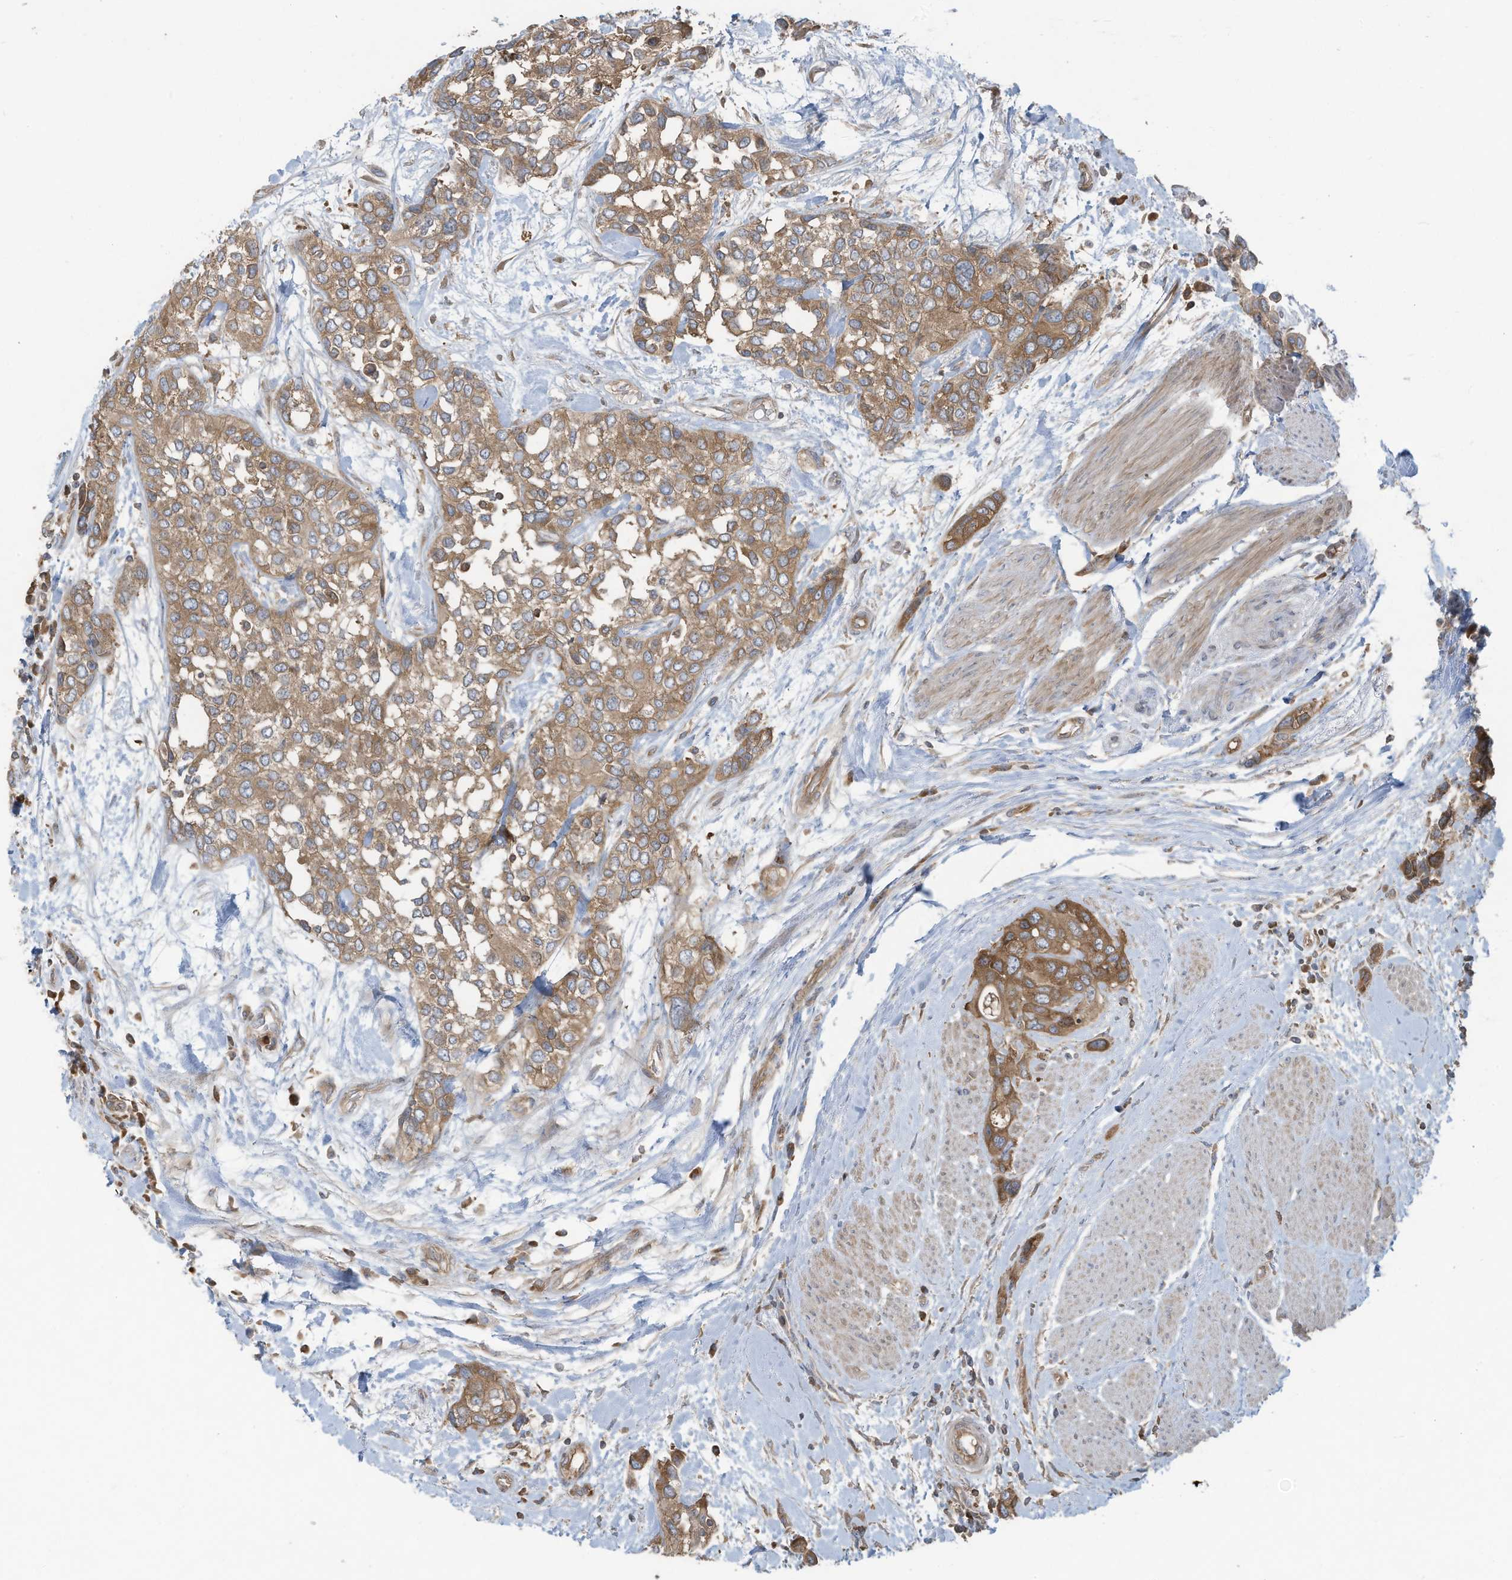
{"staining": {"intensity": "moderate", "quantity": ">75%", "location": "cytoplasmic/membranous"}, "tissue": "urothelial cancer", "cell_type": "Tumor cells", "image_type": "cancer", "snomed": [{"axis": "morphology", "description": "Normal tissue, NOS"}, {"axis": "morphology", "description": "Urothelial carcinoma, High grade"}, {"axis": "topography", "description": "Vascular tissue"}, {"axis": "topography", "description": "Urinary bladder"}], "caption": "Immunohistochemical staining of human urothelial carcinoma (high-grade) shows medium levels of moderate cytoplasmic/membranous expression in approximately >75% of tumor cells.", "gene": "OLA1", "patient": {"sex": "female", "age": 56}}